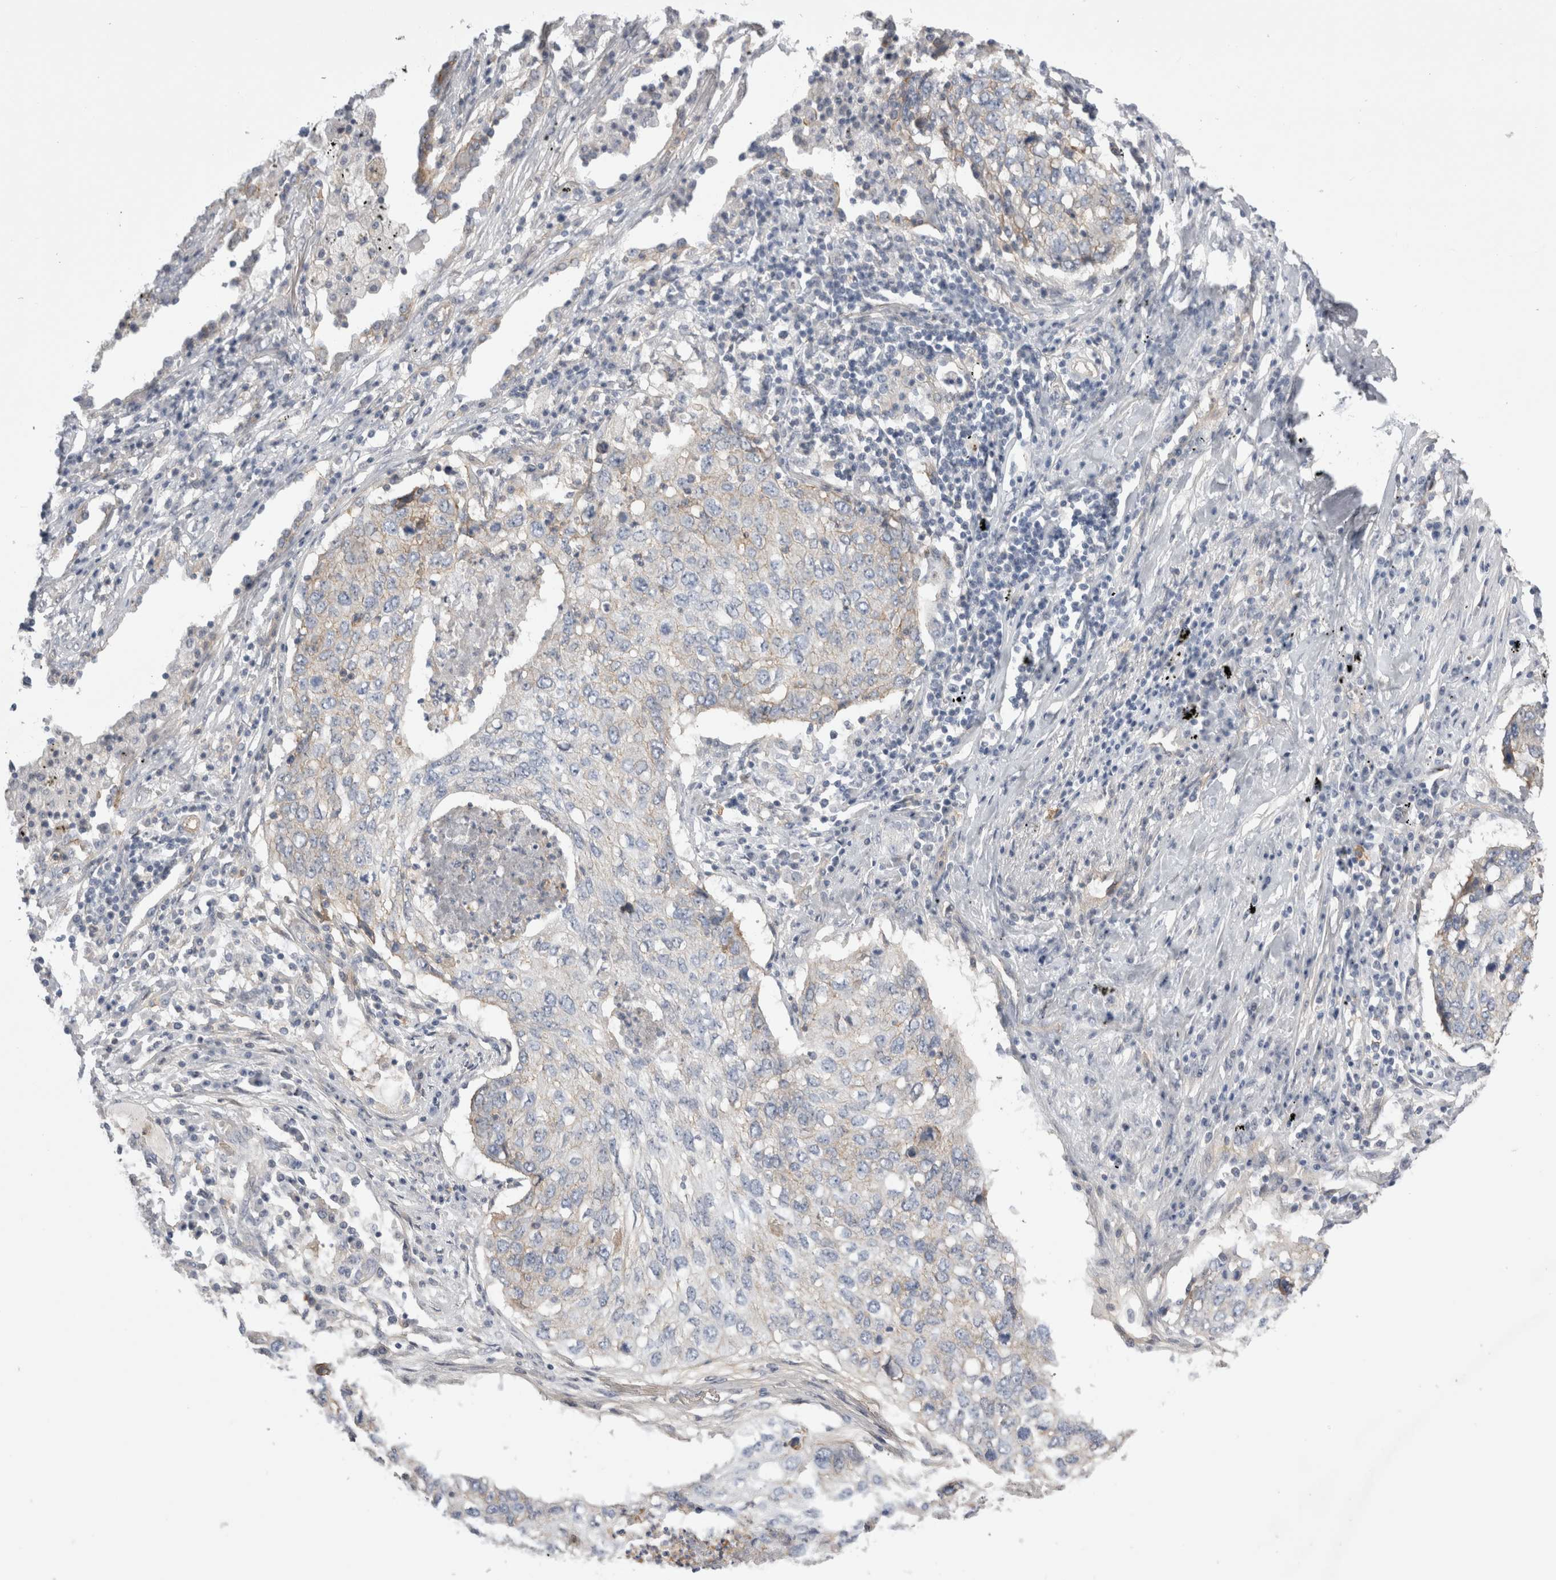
{"staining": {"intensity": "weak", "quantity": "<25%", "location": "cytoplasmic/membranous"}, "tissue": "lung cancer", "cell_type": "Tumor cells", "image_type": "cancer", "snomed": [{"axis": "morphology", "description": "Squamous cell carcinoma, NOS"}, {"axis": "topography", "description": "Lung"}], "caption": "There is no significant staining in tumor cells of lung cancer.", "gene": "VANGL1", "patient": {"sex": "female", "age": 63}}